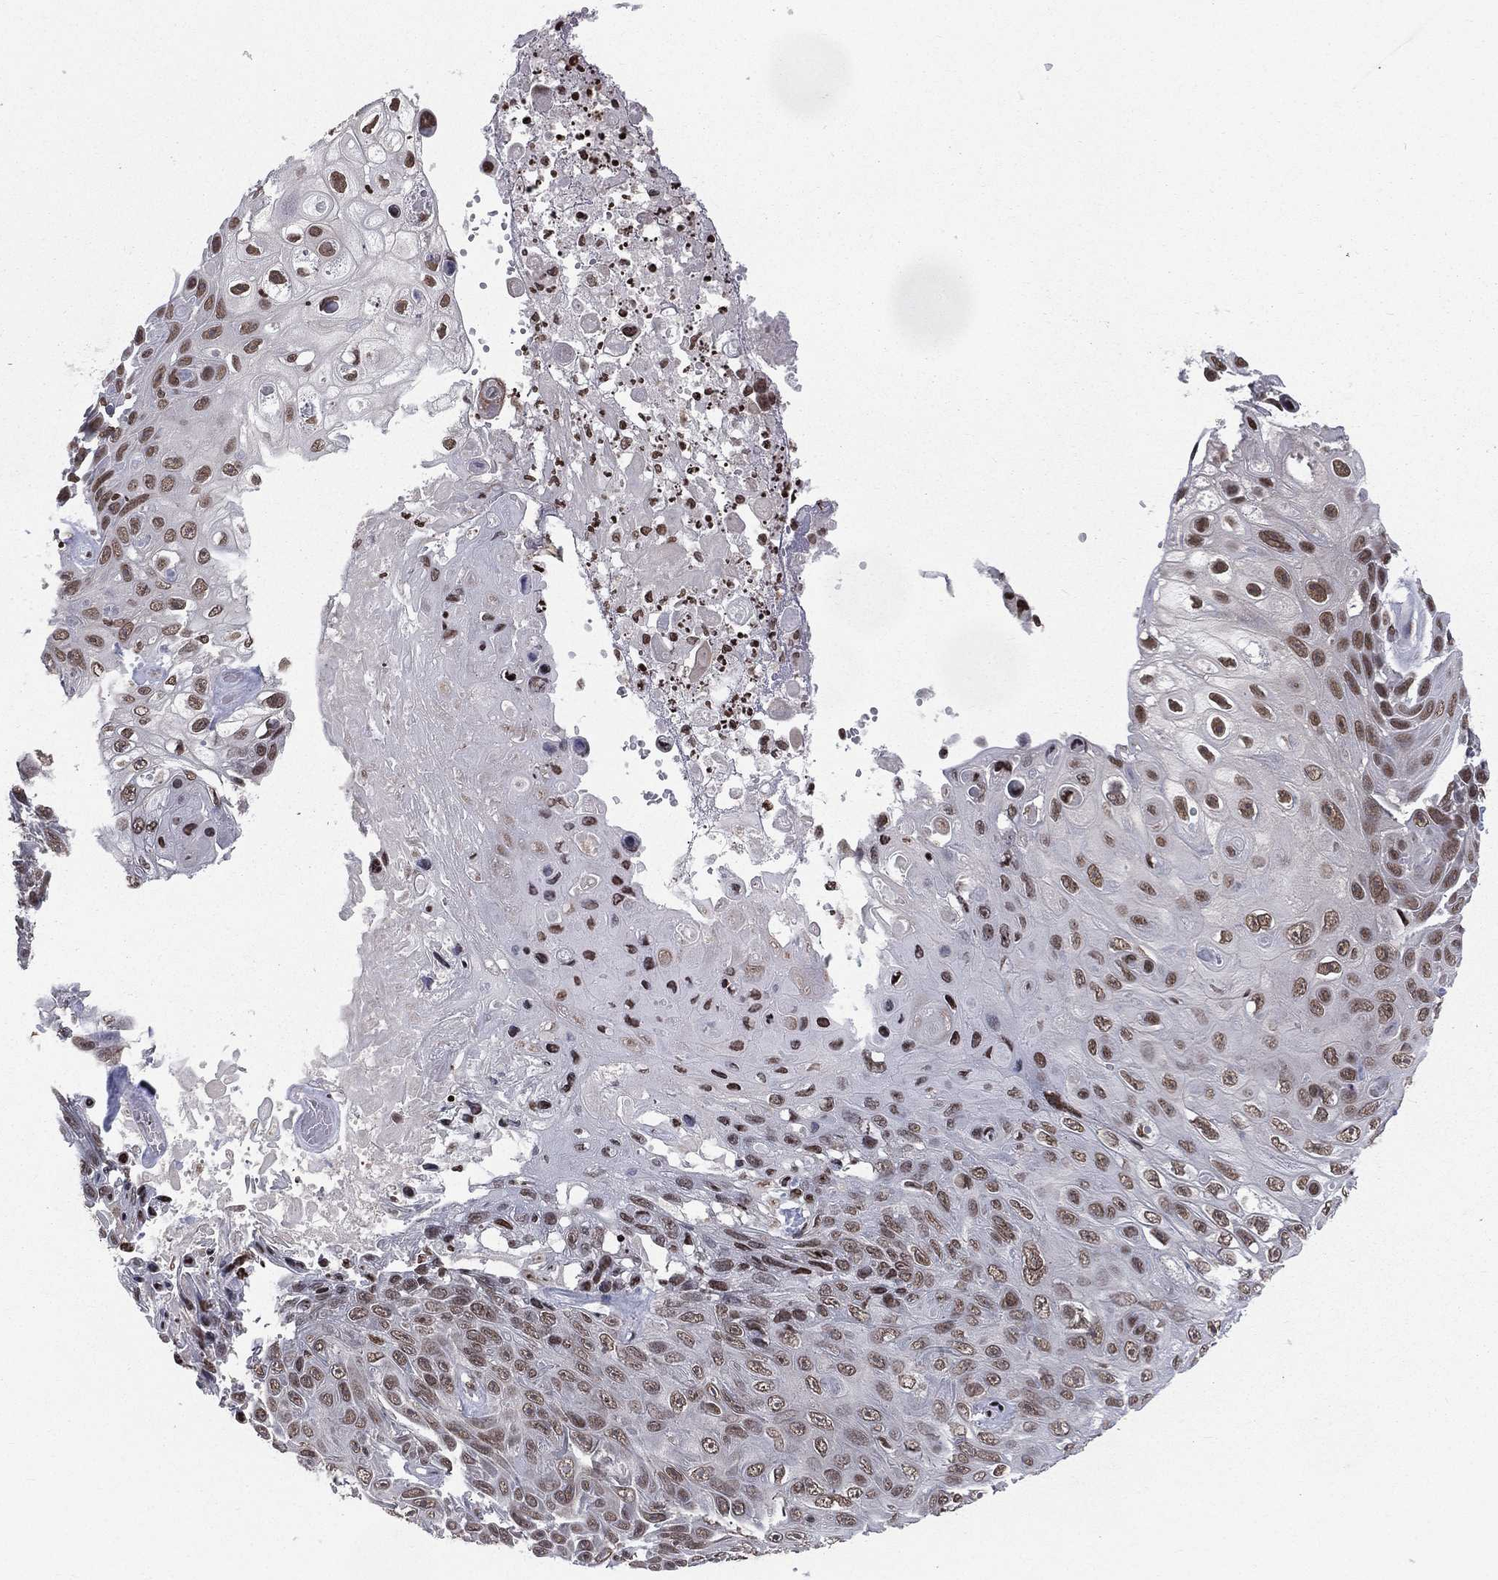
{"staining": {"intensity": "weak", "quantity": "25%-75%", "location": "nuclear"}, "tissue": "skin cancer", "cell_type": "Tumor cells", "image_type": "cancer", "snomed": [{"axis": "morphology", "description": "Squamous cell carcinoma, NOS"}, {"axis": "topography", "description": "Skin"}], "caption": "Immunohistochemistry of human skin cancer displays low levels of weak nuclear staining in about 25%-75% of tumor cells. The protein of interest is shown in brown color, while the nuclei are stained blue.", "gene": "RFX7", "patient": {"sex": "male", "age": 82}}